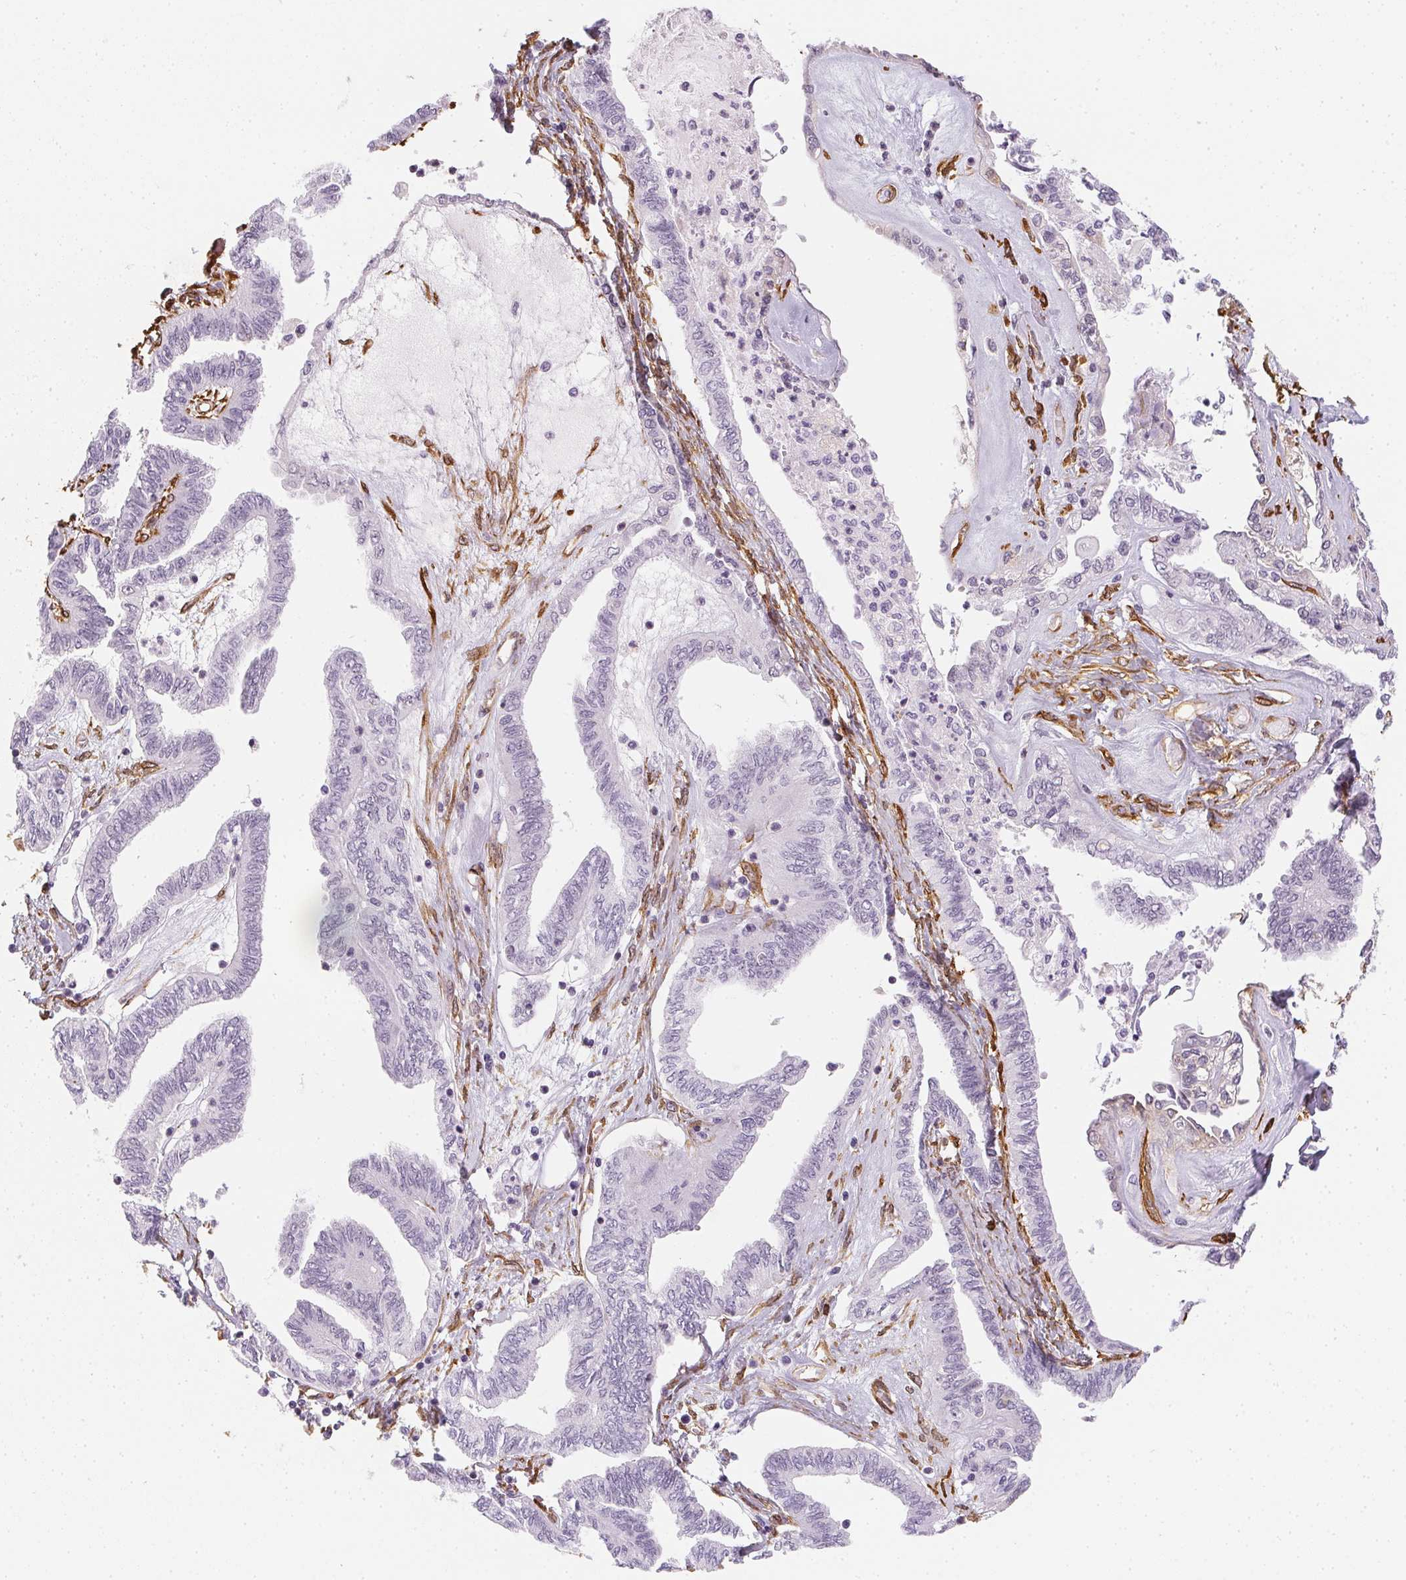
{"staining": {"intensity": "negative", "quantity": "none", "location": "none"}, "tissue": "ovarian cancer", "cell_type": "Tumor cells", "image_type": "cancer", "snomed": [{"axis": "morphology", "description": "Carcinoma, endometroid"}, {"axis": "topography", "description": "Ovary"}], "caption": "DAB (3,3'-diaminobenzidine) immunohistochemical staining of human ovarian cancer (endometroid carcinoma) demonstrates no significant staining in tumor cells. (DAB (3,3'-diaminobenzidine) immunohistochemistry visualized using brightfield microscopy, high magnification).", "gene": "RSBN1", "patient": {"sex": "female", "age": 70}}